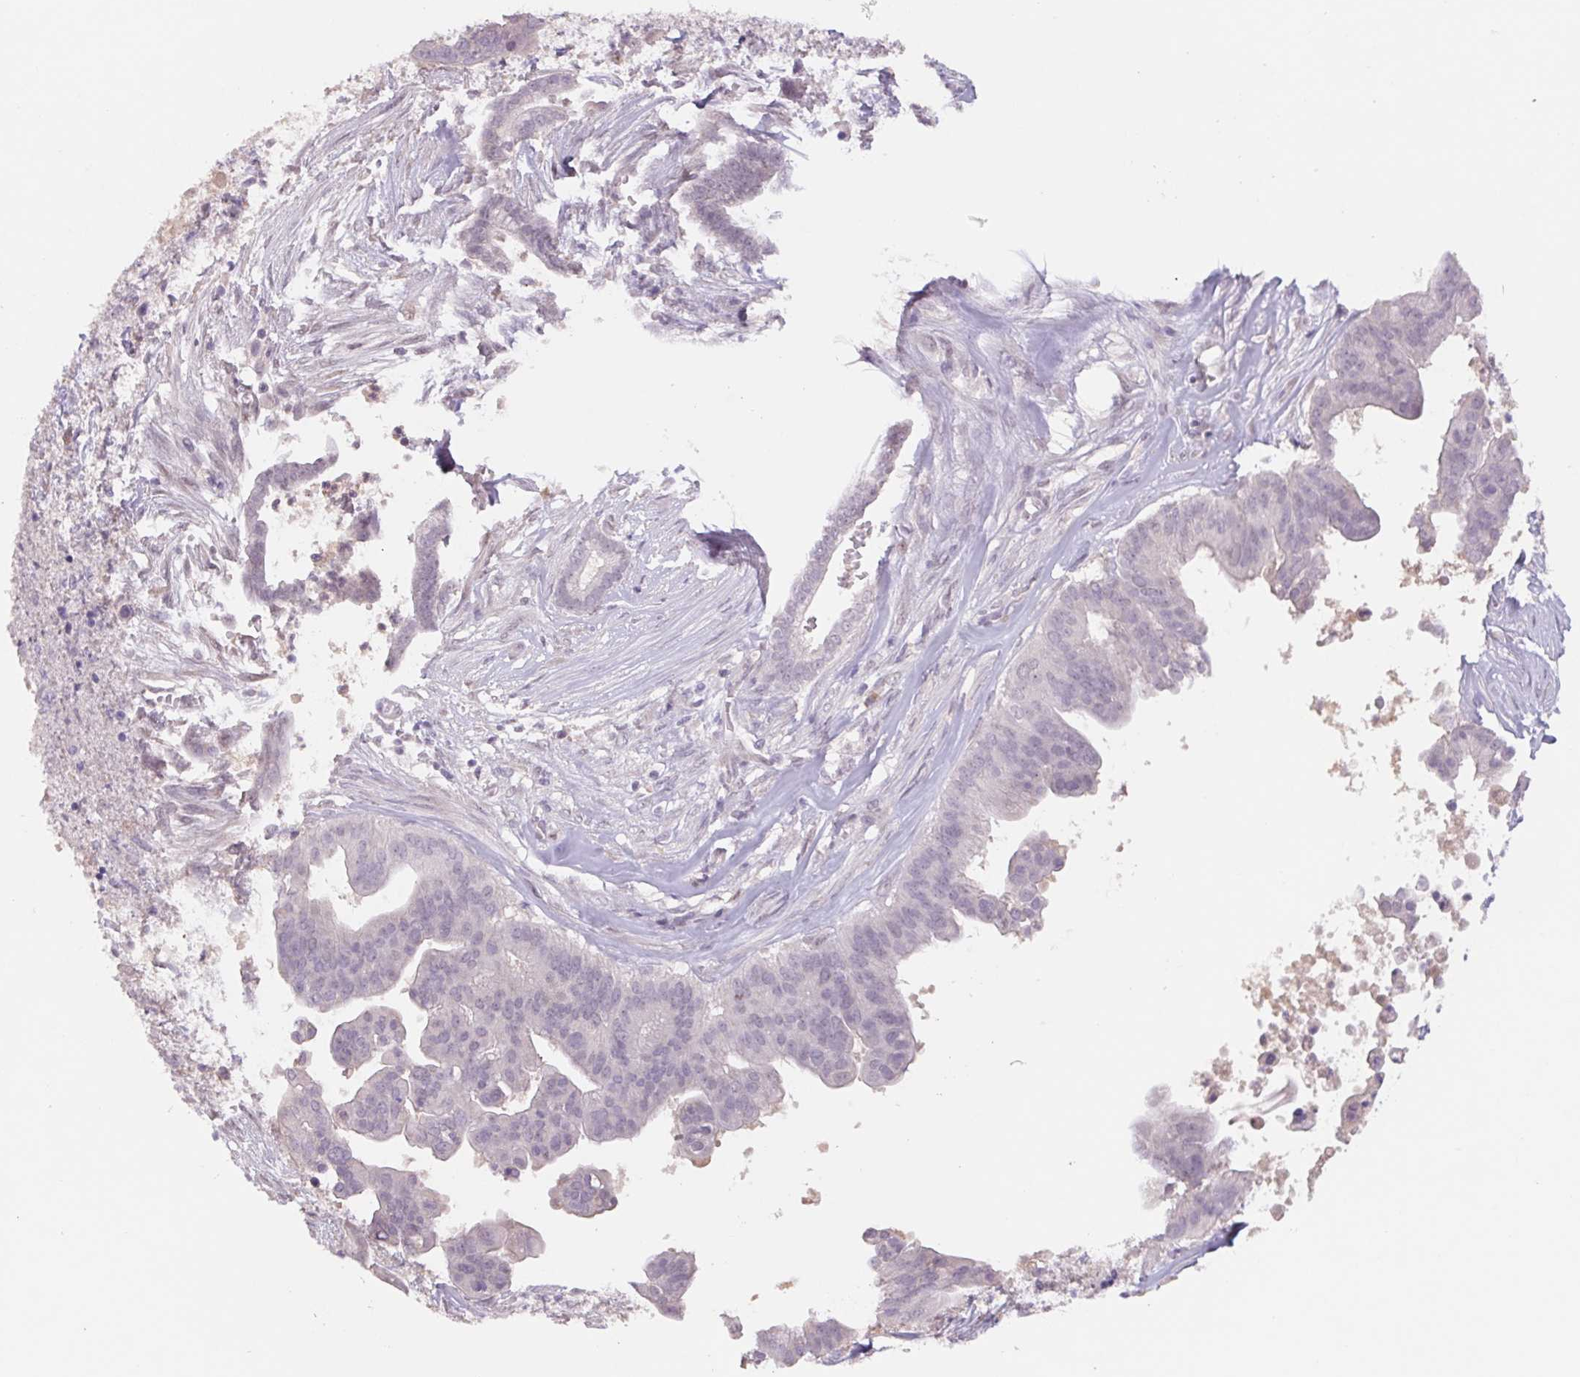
{"staining": {"intensity": "negative", "quantity": "none", "location": "none"}, "tissue": "pancreatic cancer", "cell_type": "Tumor cells", "image_type": "cancer", "snomed": [{"axis": "morphology", "description": "Adenocarcinoma, NOS"}, {"axis": "topography", "description": "Pancreas"}], "caption": "This is a photomicrograph of immunohistochemistry staining of adenocarcinoma (pancreatic), which shows no positivity in tumor cells.", "gene": "PNMA8B", "patient": {"sex": "male", "age": 61}}